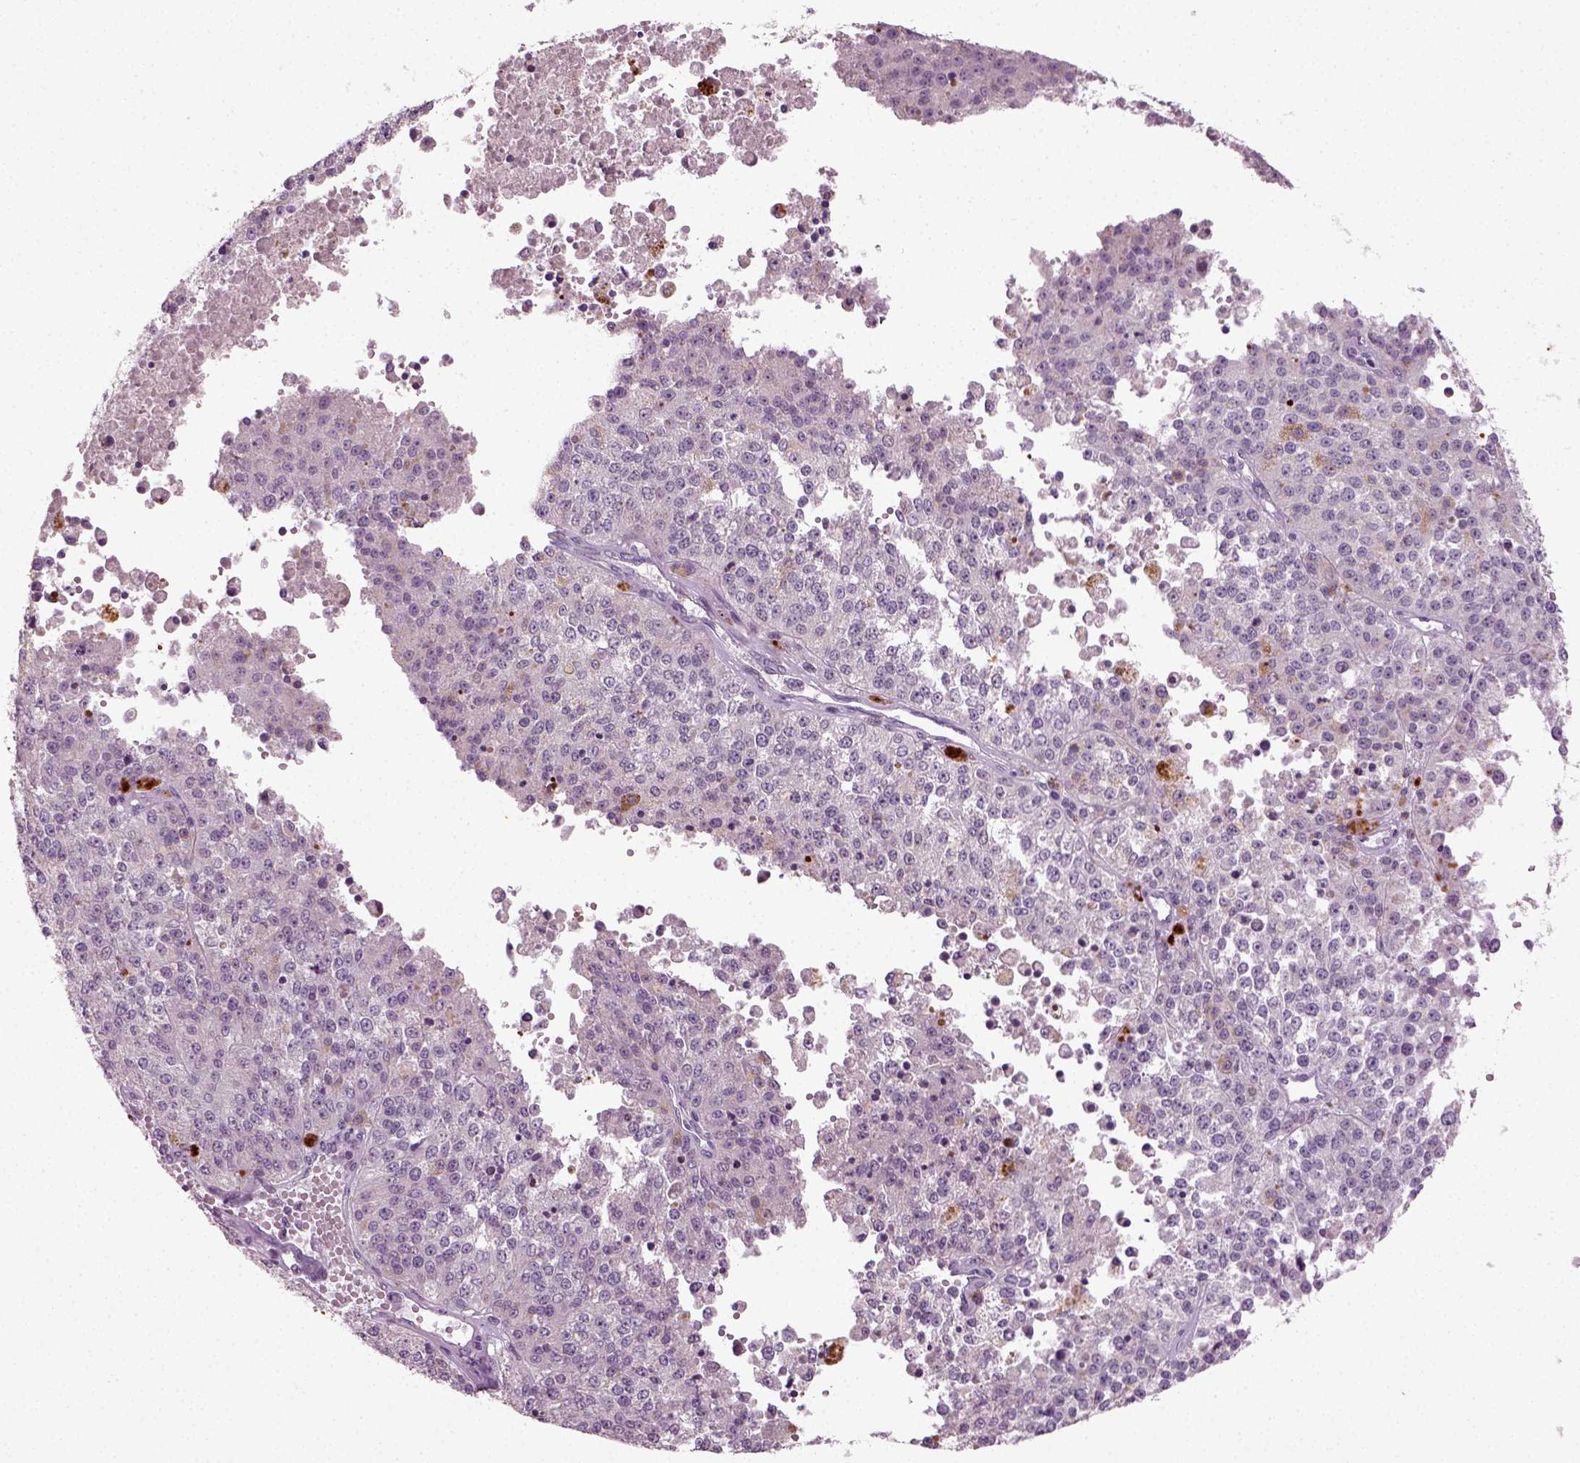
{"staining": {"intensity": "weak", "quantity": "<25%", "location": "nuclear"}, "tissue": "melanoma", "cell_type": "Tumor cells", "image_type": "cancer", "snomed": [{"axis": "morphology", "description": "Malignant melanoma, Metastatic site"}, {"axis": "topography", "description": "Lymph node"}], "caption": "Protein analysis of malignant melanoma (metastatic site) exhibits no significant positivity in tumor cells.", "gene": "SYNGAP1", "patient": {"sex": "female", "age": 64}}